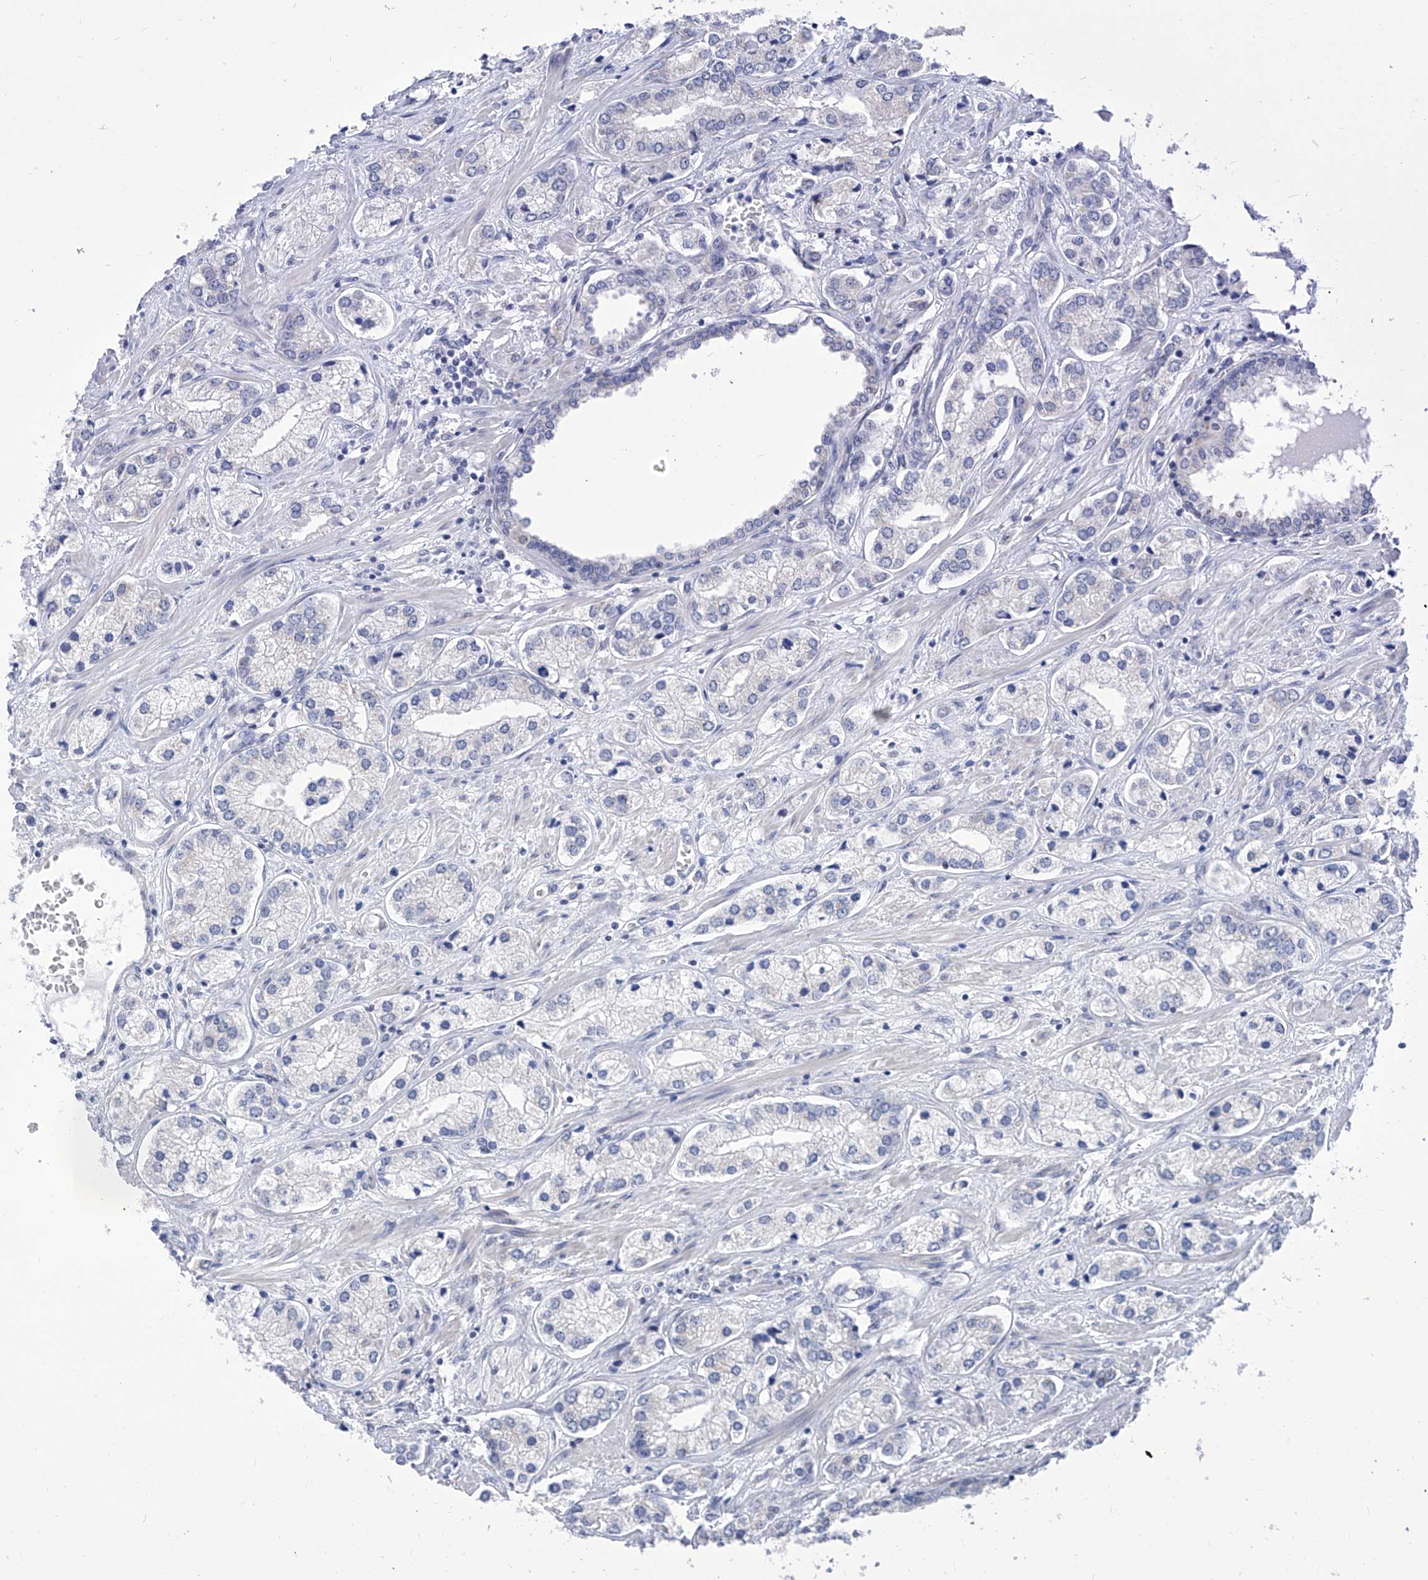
{"staining": {"intensity": "negative", "quantity": "none", "location": "none"}, "tissue": "prostate cancer", "cell_type": "Tumor cells", "image_type": "cancer", "snomed": [{"axis": "morphology", "description": "Adenocarcinoma, High grade"}, {"axis": "topography", "description": "Prostate"}], "caption": "An immunohistochemistry (IHC) photomicrograph of prostate cancer is shown. There is no staining in tumor cells of prostate cancer.", "gene": "SART1", "patient": {"sex": "male", "age": 66}}